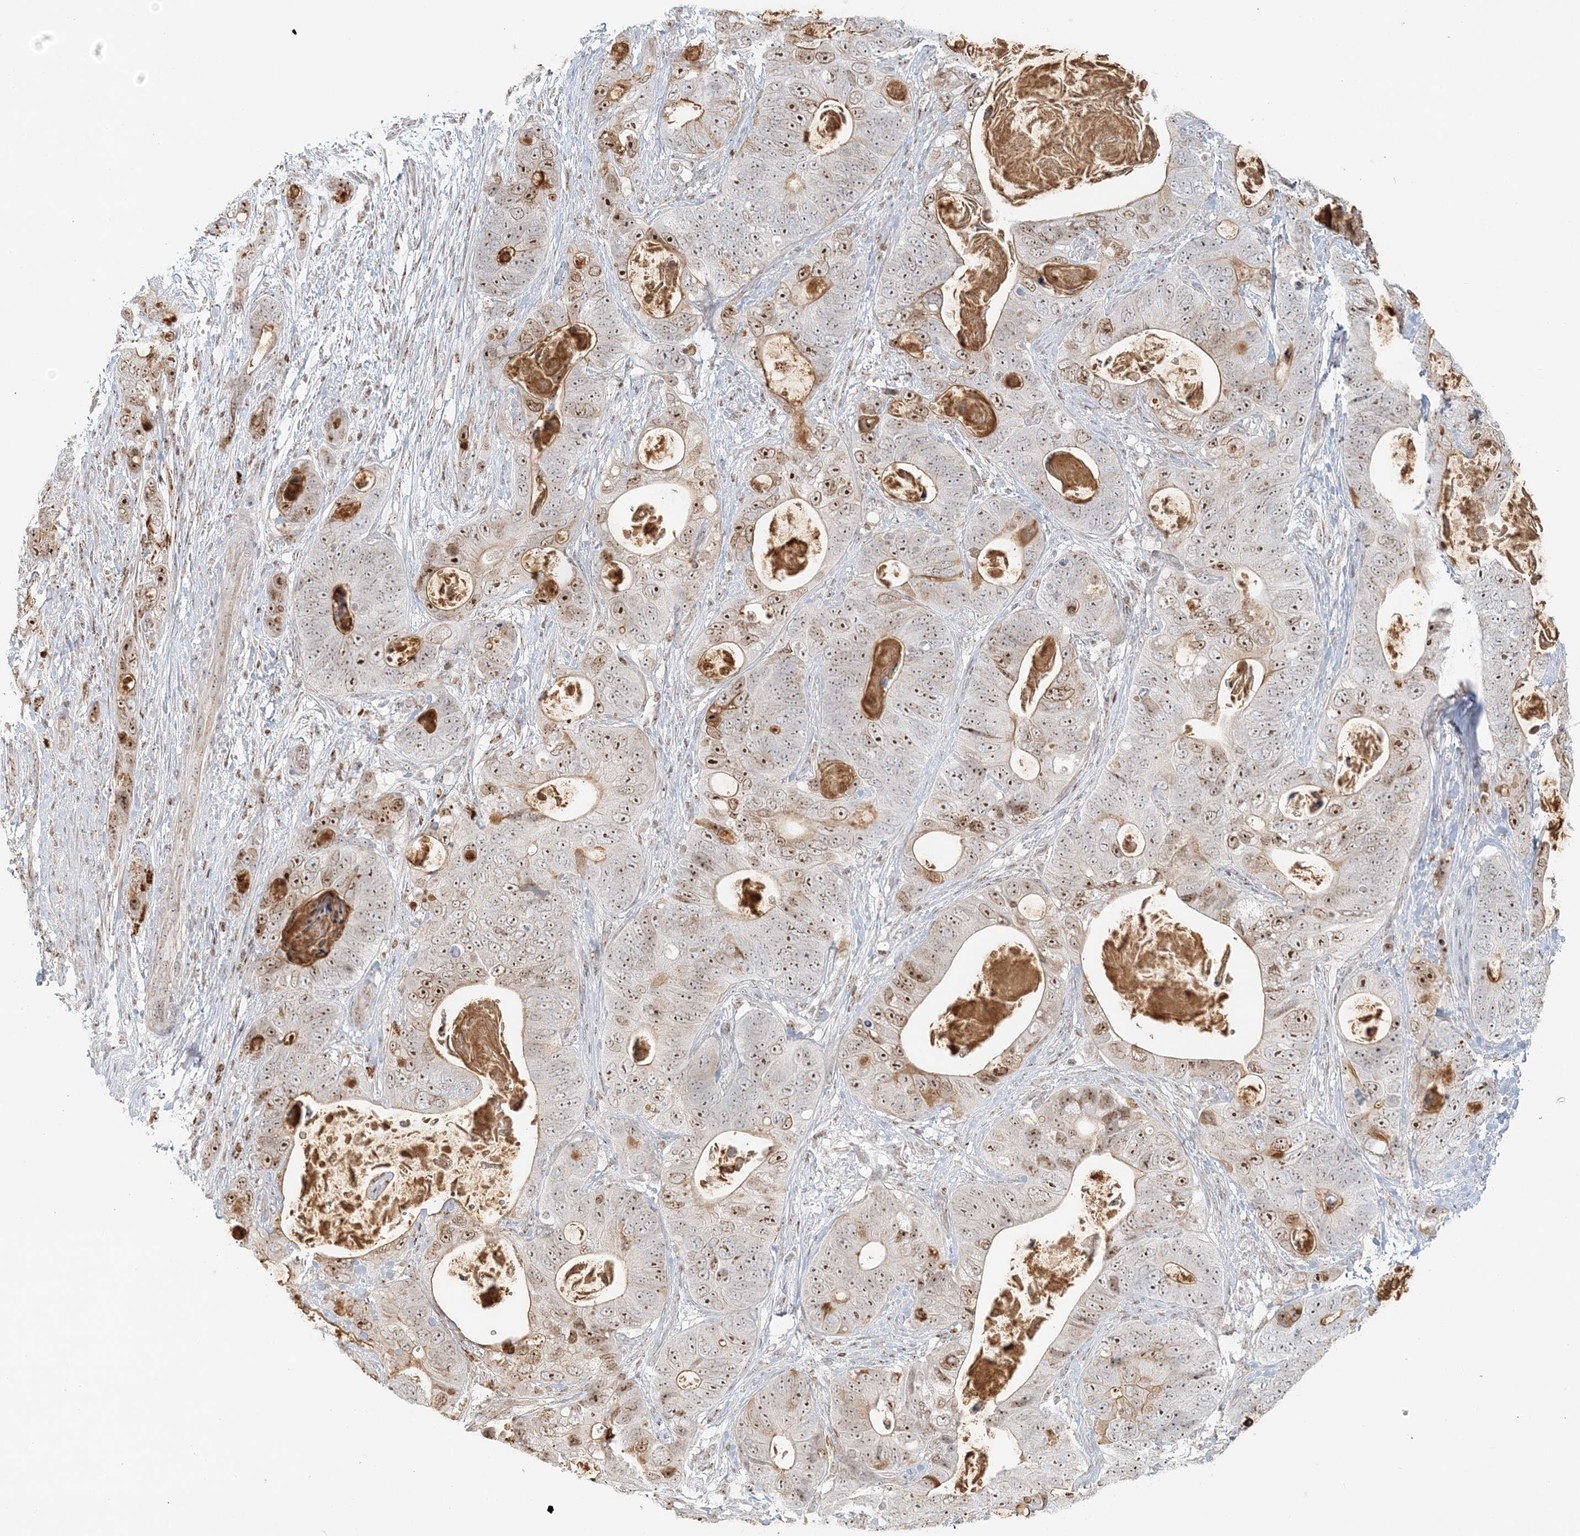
{"staining": {"intensity": "moderate", "quantity": ">75%", "location": "nuclear"}, "tissue": "stomach cancer", "cell_type": "Tumor cells", "image_type": "cancer", "snomed": [{"axis": "morphology", "description": "Adenocarcinoma, NOS"}, {"axis": "topography", "description": "Stomach"}], "caption": "Tumor cells reveal moderate nuclear positivity in approximately >75% of cells in stomach adenocarcinoma.", "gene": "UBE2F", "patient": {"sex": "female", "age": 89}}